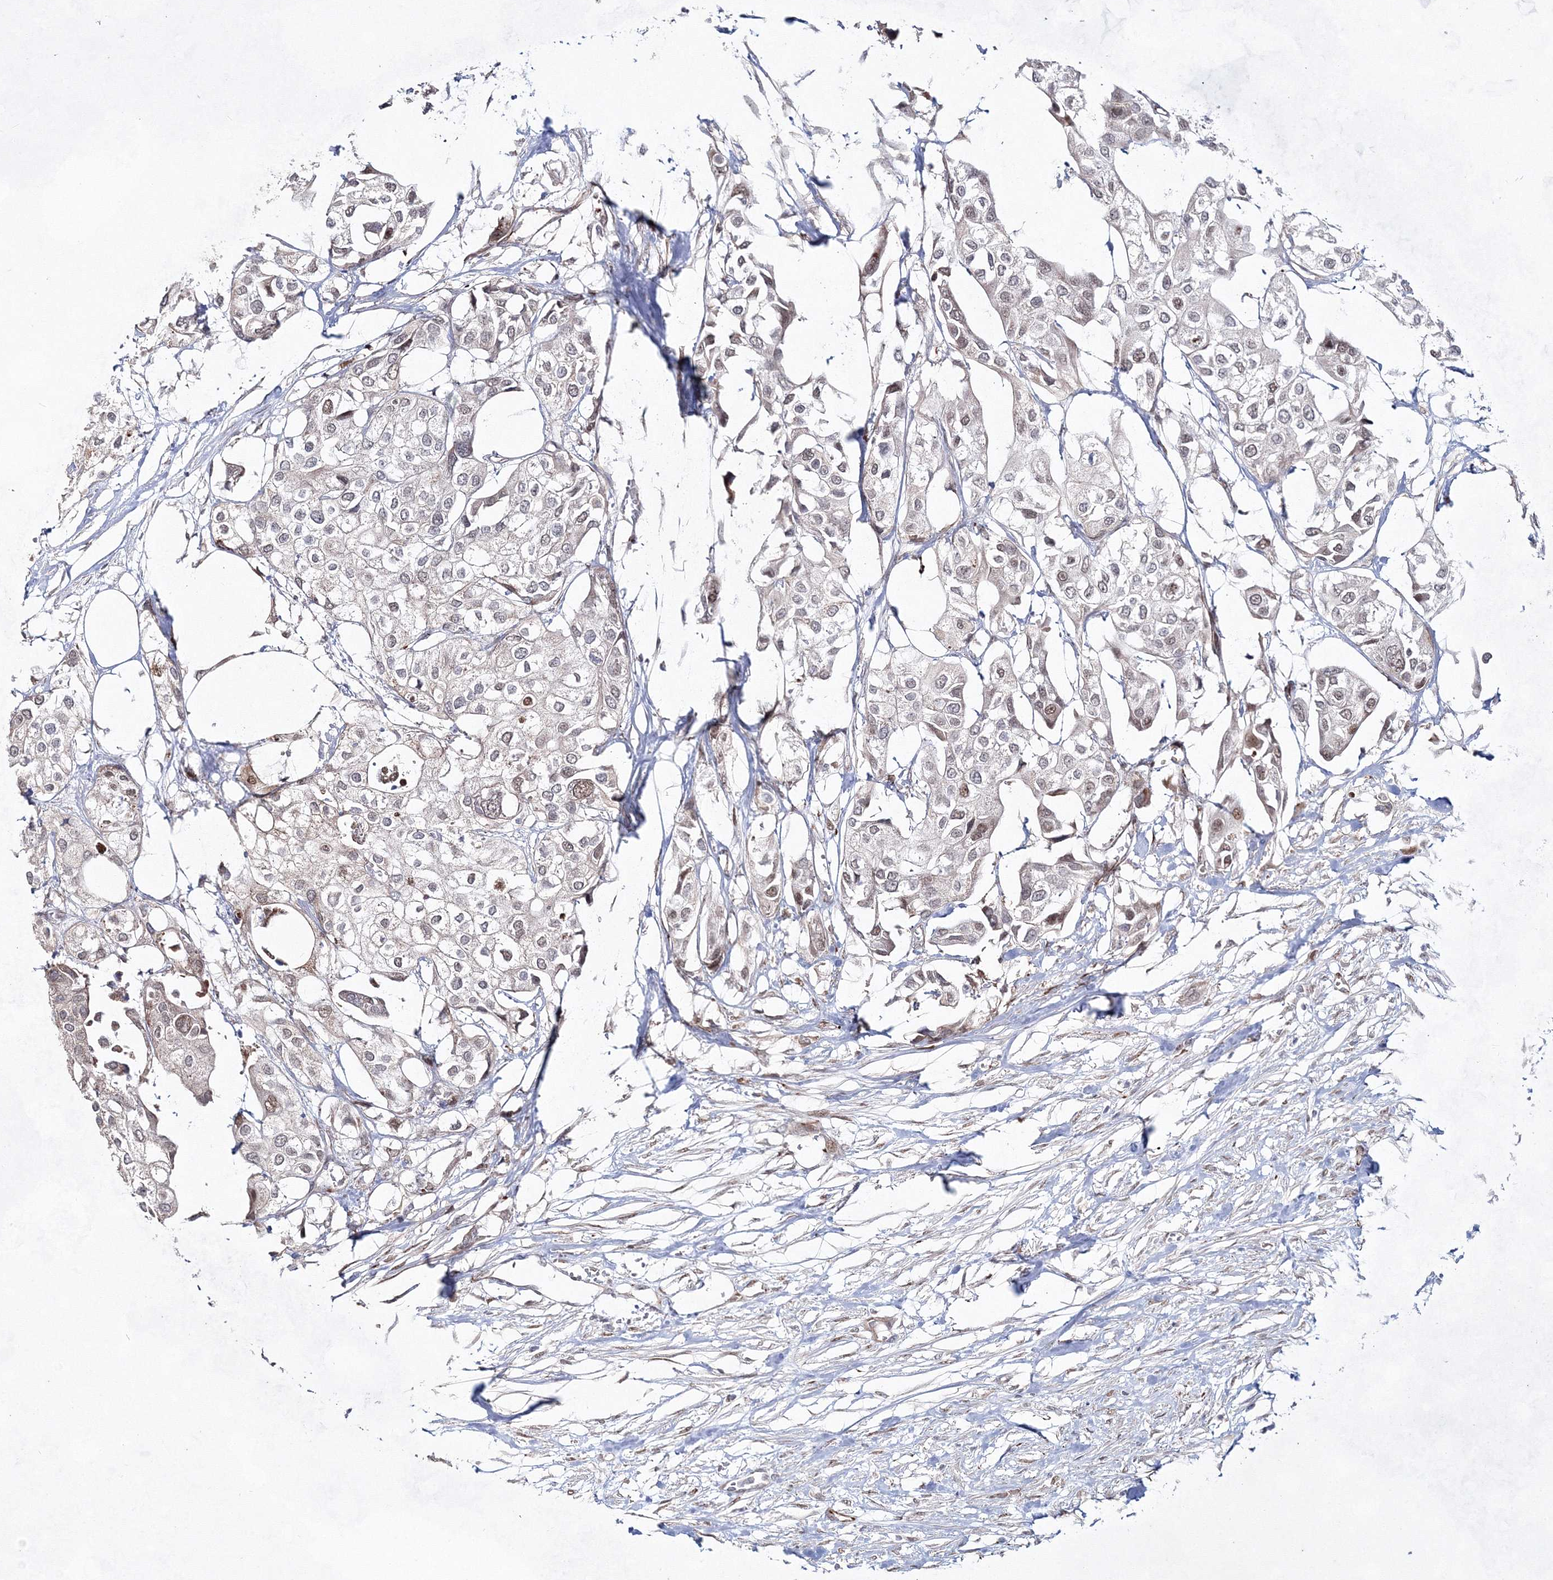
{"staining": {"intensity": "weak", "quantity": "<25%", "location": "nuclear"}, "tissue": "urothelial cancer", "cell_type": "Tumor cells", "image_type": "cancer", "snomed": [{"axis": "morphology", "description": "Urothelial carcinoma, High grade"}, {"axis": "topography", "description": "Urinary bladder"}], "caption": "Immunohistochemistry (IHC) photomicrograph of neoplastic tissue: human urothelial cancer stained with DAB (3,3'-diaminobenzidine) demonstrates no significant protein positivity in tumor cells.", "gene": "SNIP1", "patient": {"sex": "male", "age": 64}}